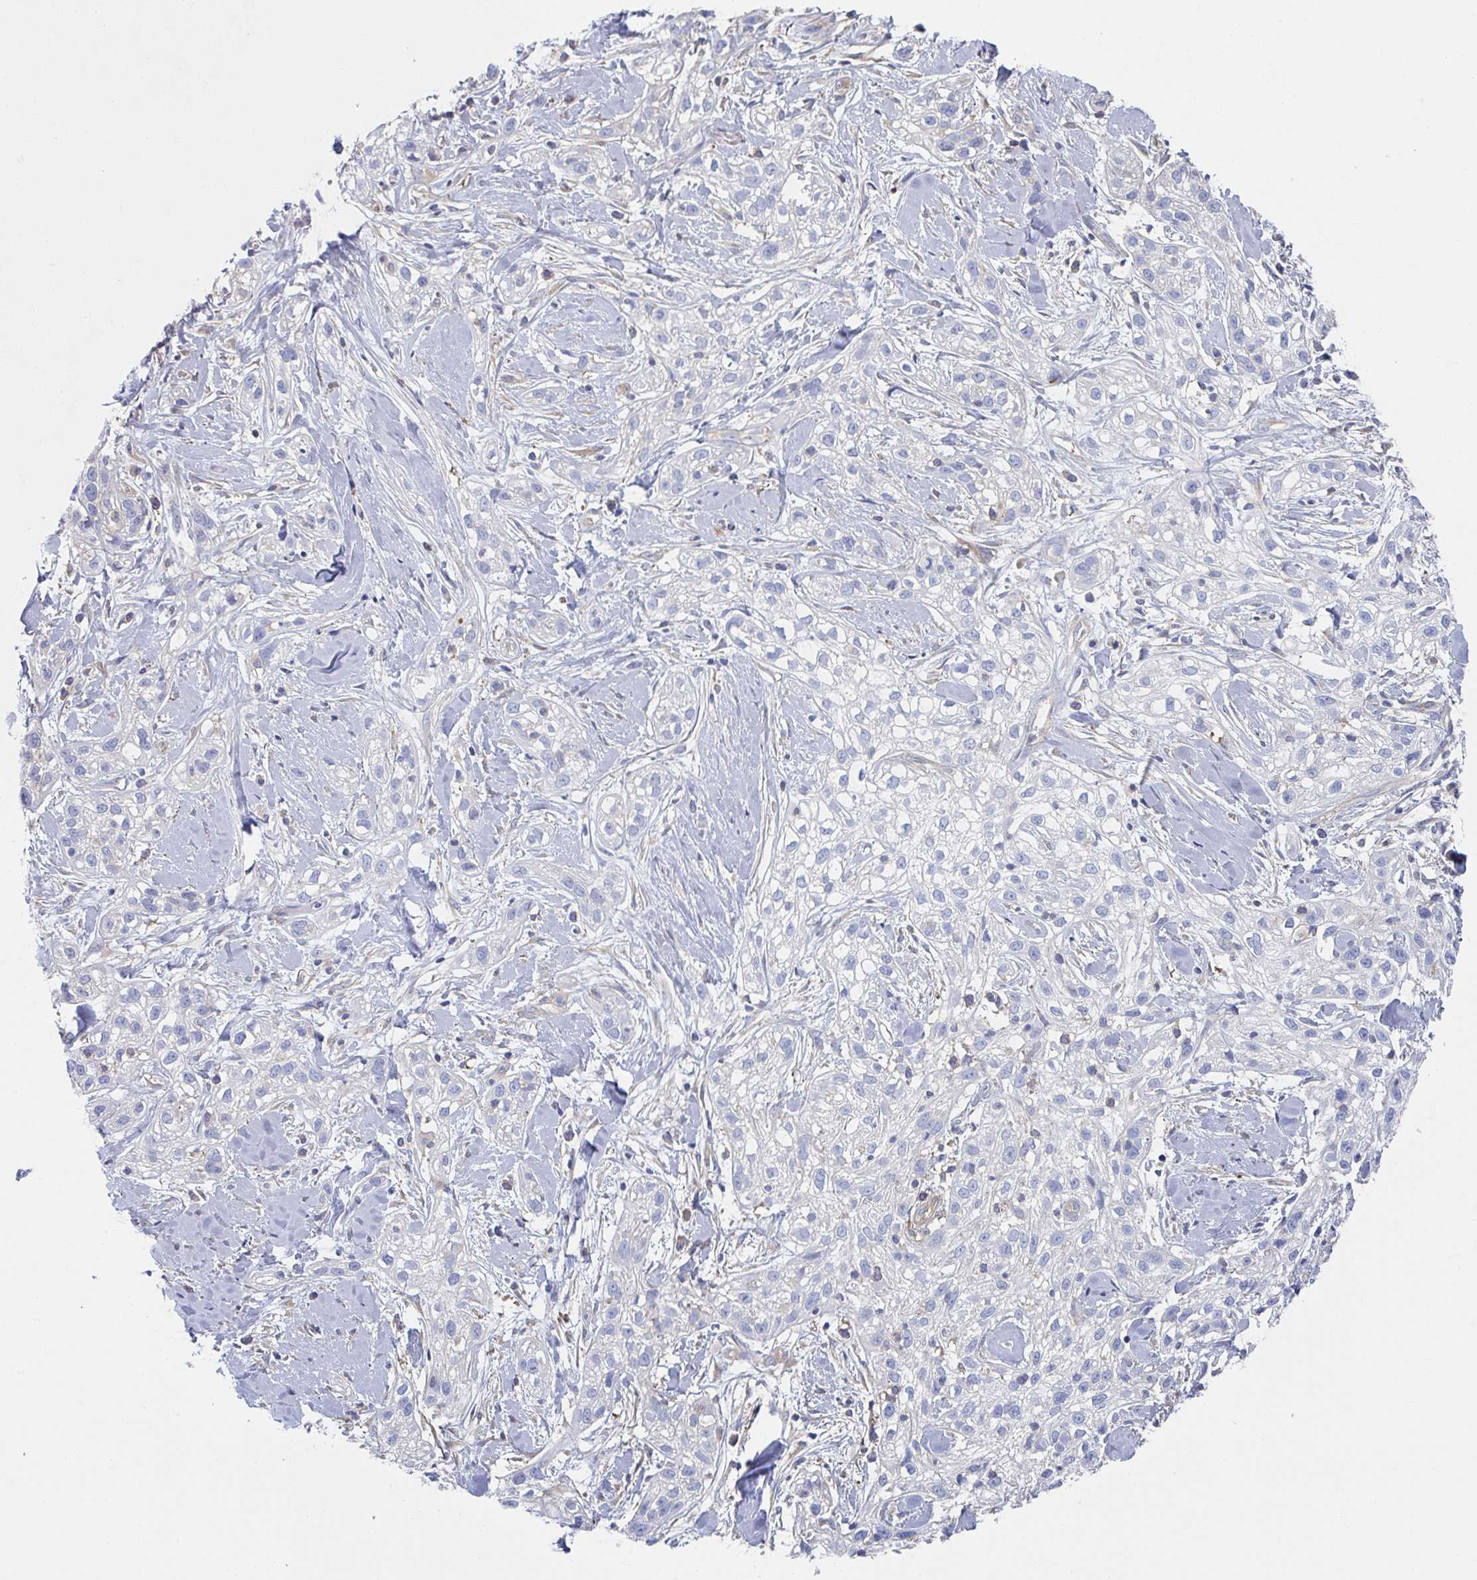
{"staining": {"intensity": "negative", "quantity": "none", "location": "none"}, "tissue": "skin cancer", "cell_type": "Tumor cells", "image_type": "cancer", "snomed": [{"axis": "morphology", "description": "Squamous cell carcinoma, NOS"}, {"axis": "topography", "description": "Skin"}], "caption": "IHC photomicrograph of neoplastic tissue: squamous cell carcinoma (skin) stained with DAB (3,3'-diaminobenzidine) shows no significant protein expression in tumor cells.", "gene": "AMPD2", "patient": {"sex": "male", "age": 82}}